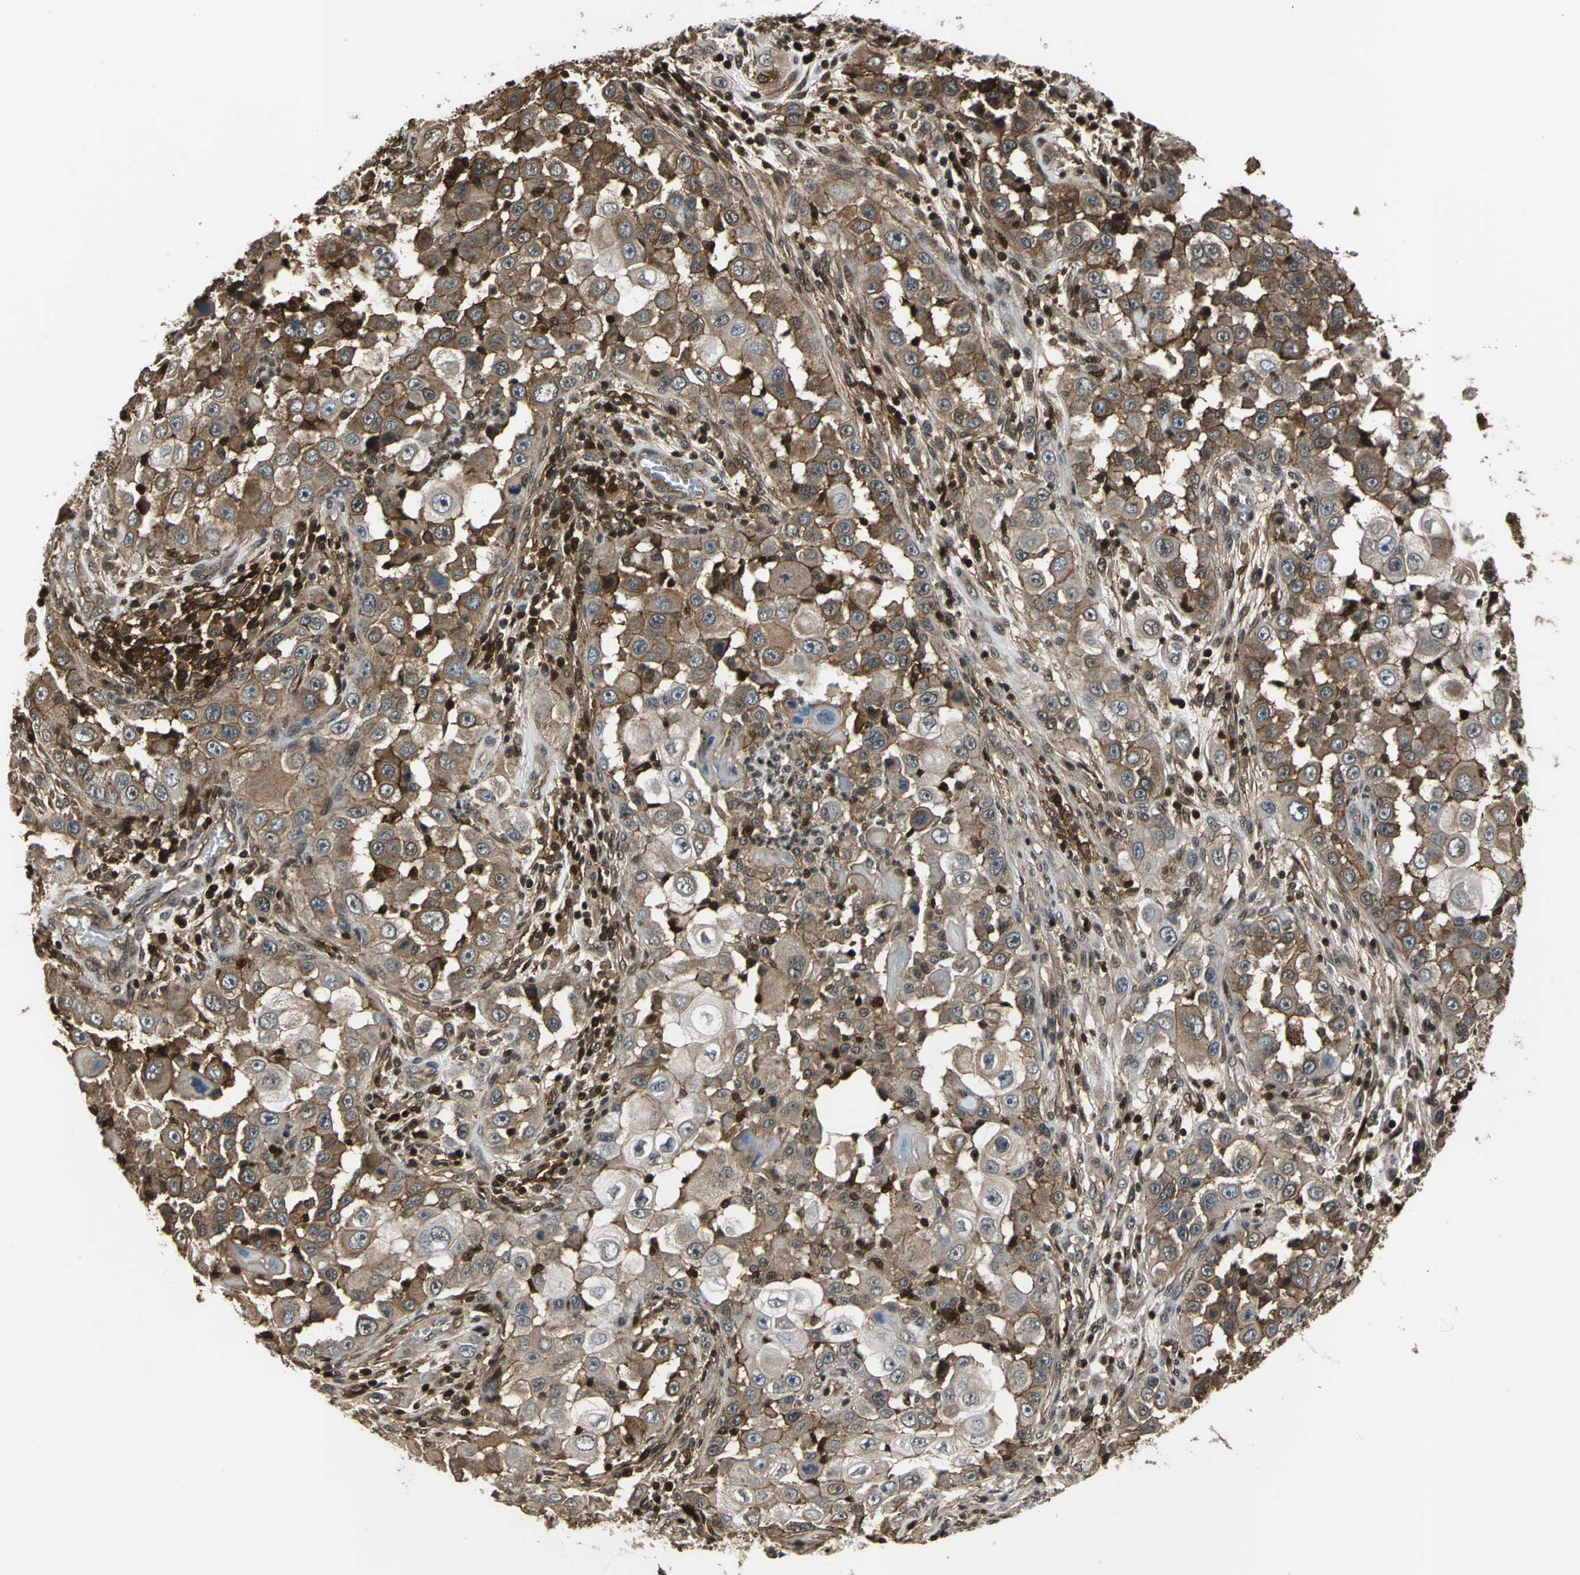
{"staining": {"intensity": "strong", "quantity": ">75%", "location": "cytoplasmic/membranous,nuclear"}, "tissue": "head and neck cancer", "cell_type": "Tumor cells", "image_type": "cancer", "snomed": [{"axis": "morphology", "description": "Carcinoma, NOS"}, {"axis": "topography", "description": "Head-Neck"}], "caption": "The image exhibits a brown stain indicating the presence of a protein in the cytoplasmic/membranous and nuclear of tumor cells in head and neck cancer.", "gene": "NR2C2", "patient": {"sex": "male", "age": 87}}